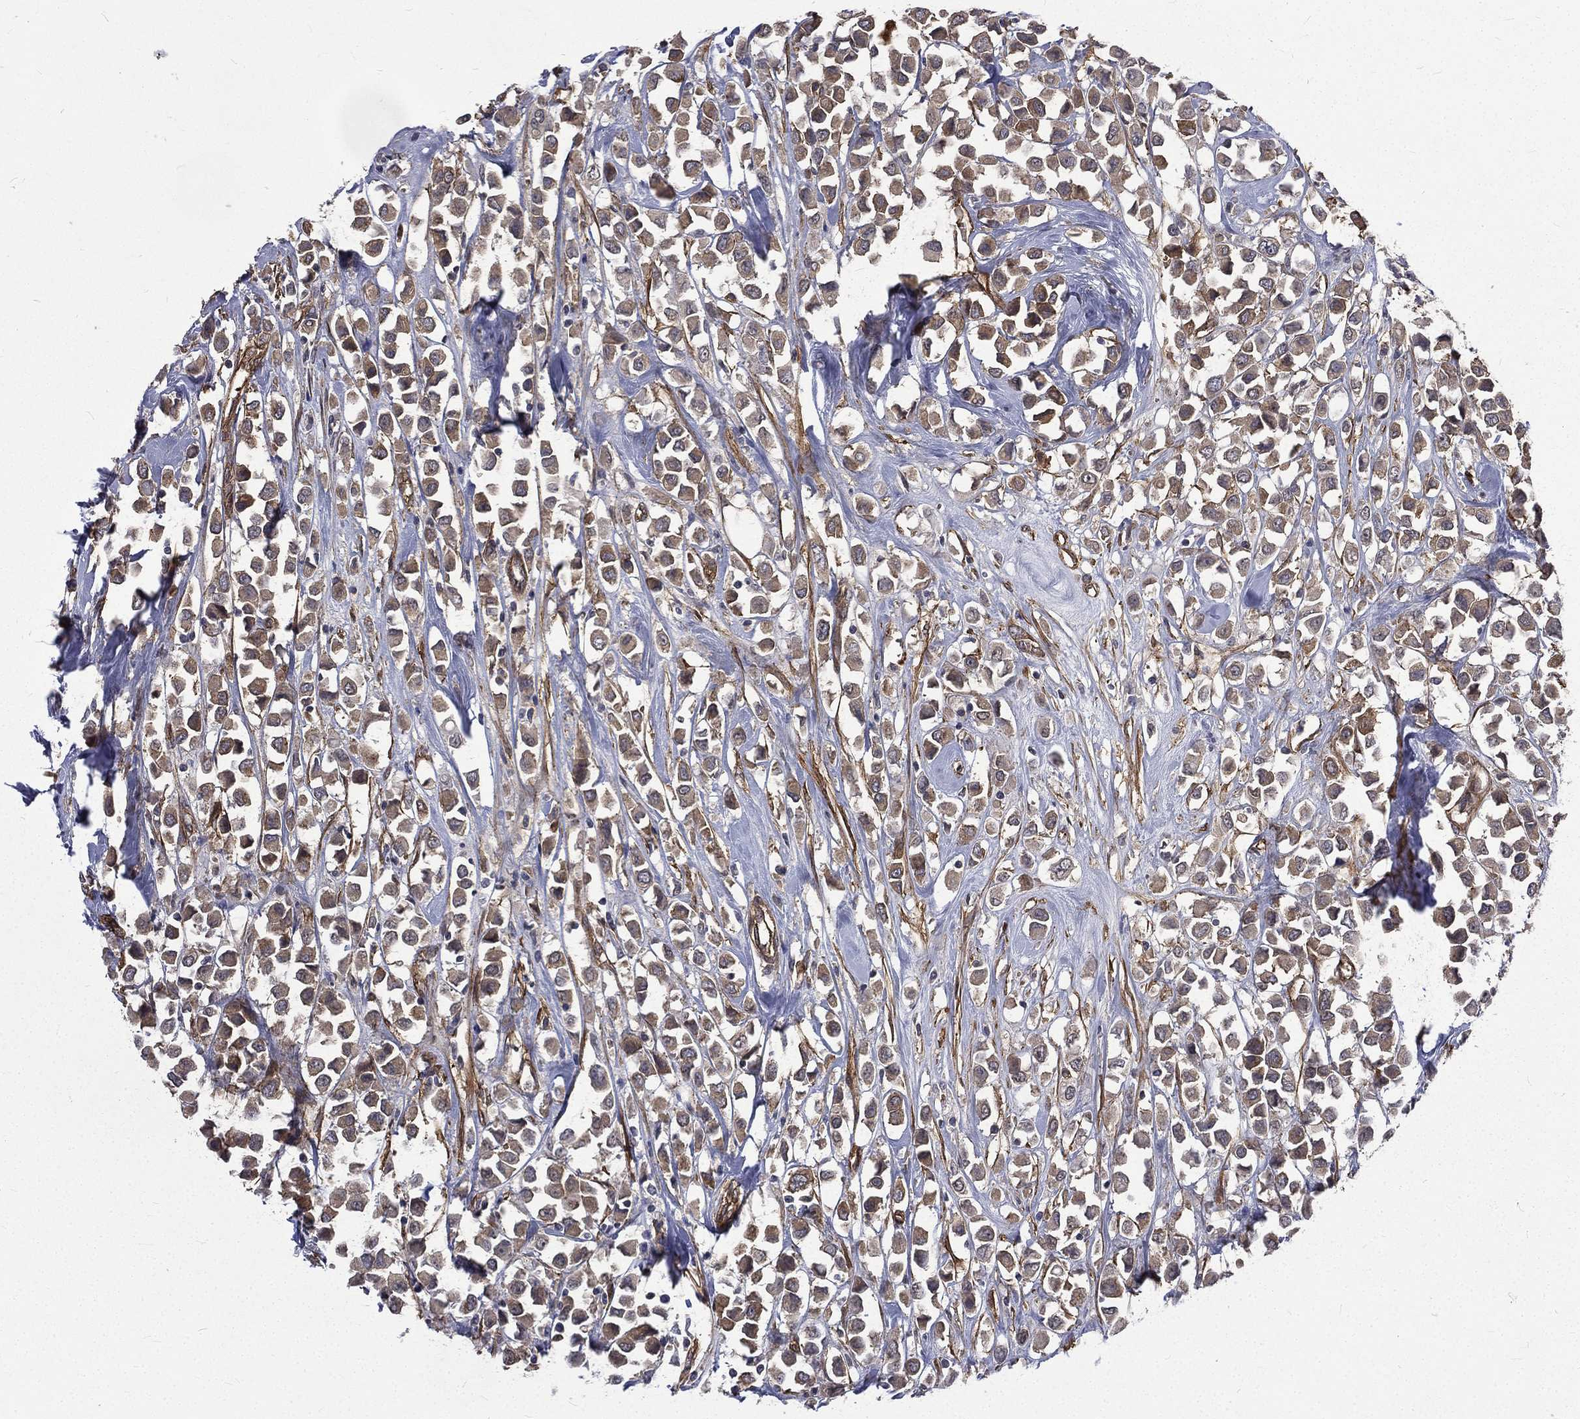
{"staining": {"intensity": "weak", "quantity": "<25%", "location": "cytoplasmic/membranous"}, "tissue": "breast cancer", "cell_type": "Tumor cells", "image_type": "cancer", "snomed": [{"axis": "morphology", "description": "Duct carcinoma"}, {"axis": "topography", "description": "Breast"}], "caption": "High magnification brightfield microscopy of intraductal carcinoma (breast) stained with DAB (brown) and counterstained with hematoxylin (blue): tumor cells show no significant positivity.", "gene": "PPFIBP1", "patient": {"sex": "female", "age": 61}}